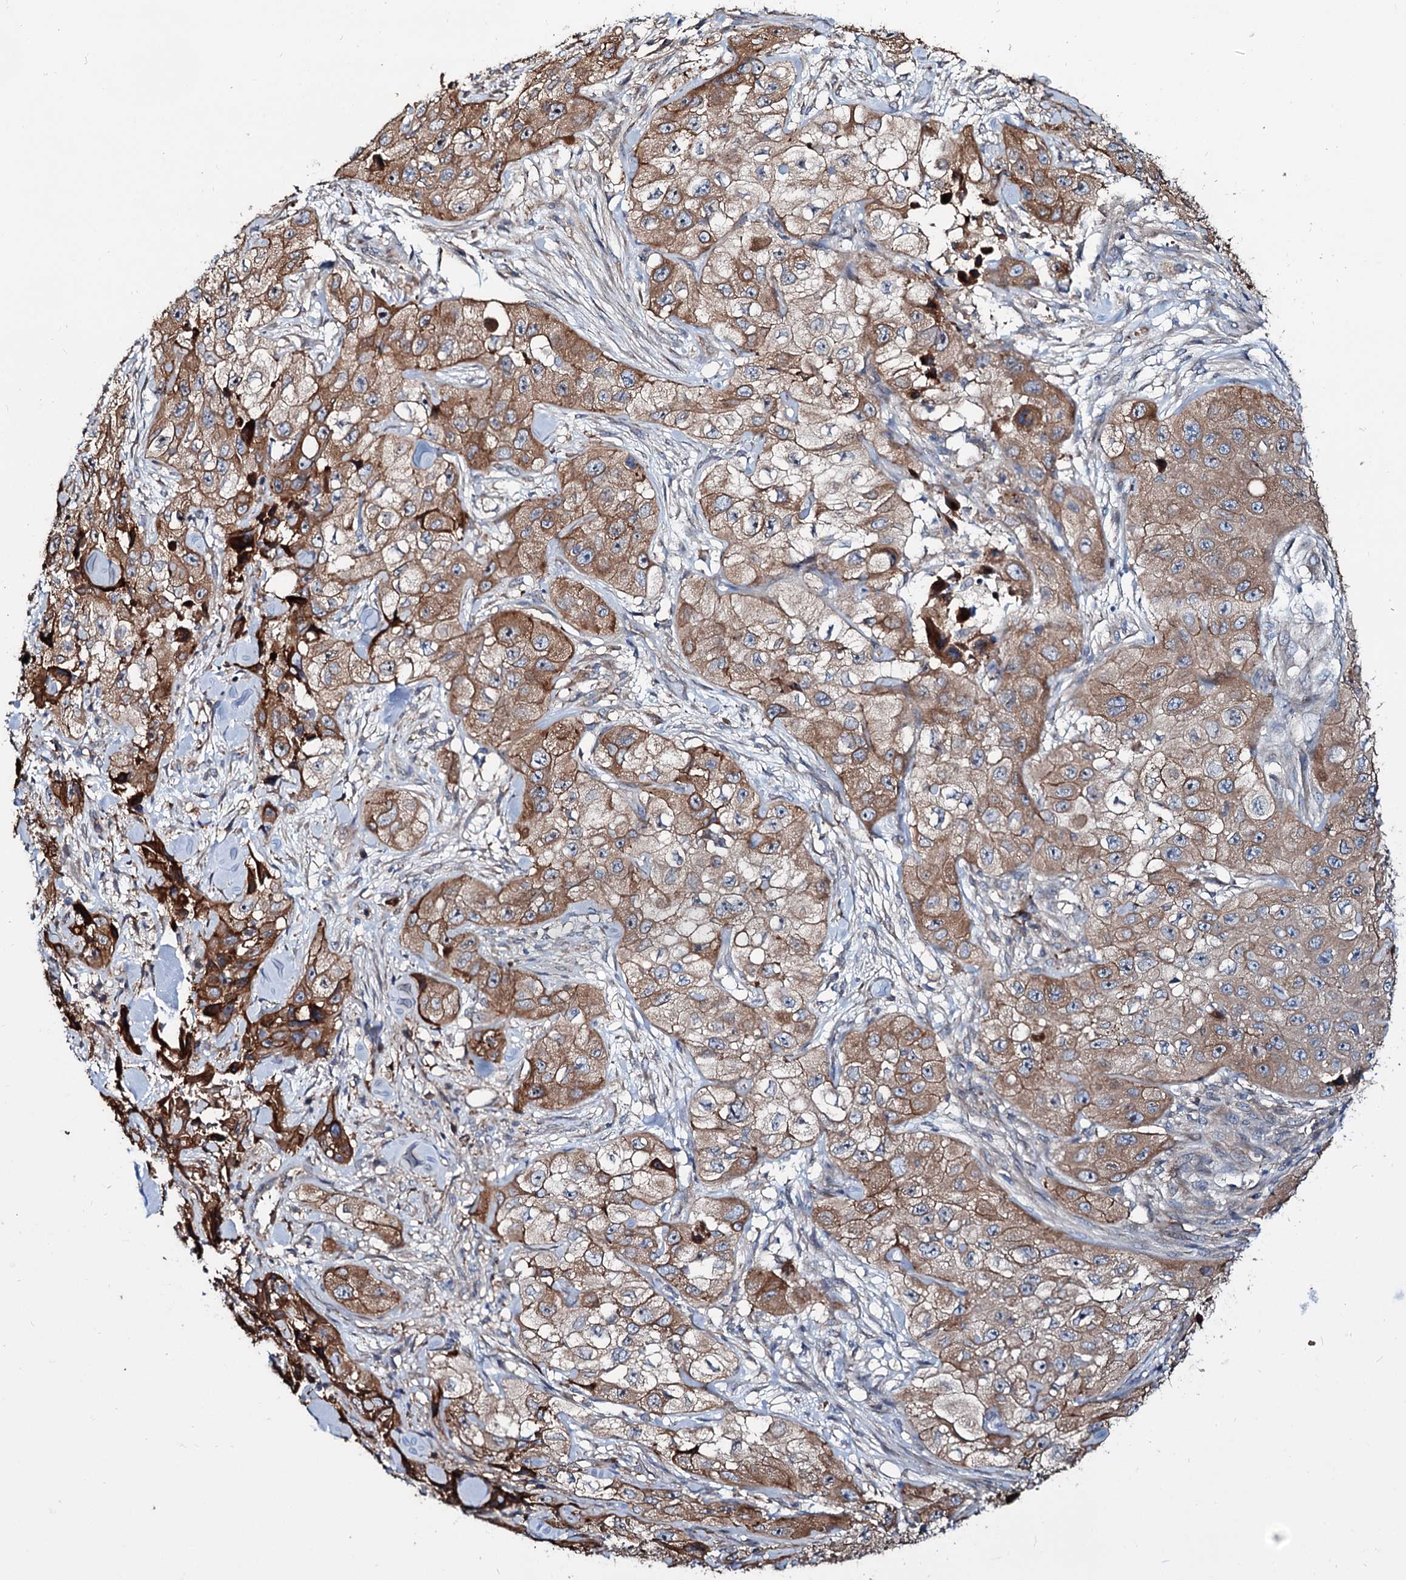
{"staining": {"intensity": "moderate", "quantity": ">75%", "location": "cytoplasmic/membranous"}, "tissue": "skin cancer", "cell_type": "Tumor cells", "image_type": "cancer", "snomed": [{"axis": "morphology", "description": "Squamous cell carcinoma, NOS"}, {"axis": "topography", "description": "Skin"}, {"axis": "topography", "description": "Subcutis"}], "caption": "A photomicrograph of human squamous cell carcinoma (skin) stained for a protein exhibits moderate cytoplasmic/membranous brown staining in tumor cells. Nuclei are stained in blue.", "gene": "PTDSS2", "patient": {"sex": "male", "age": 73}}